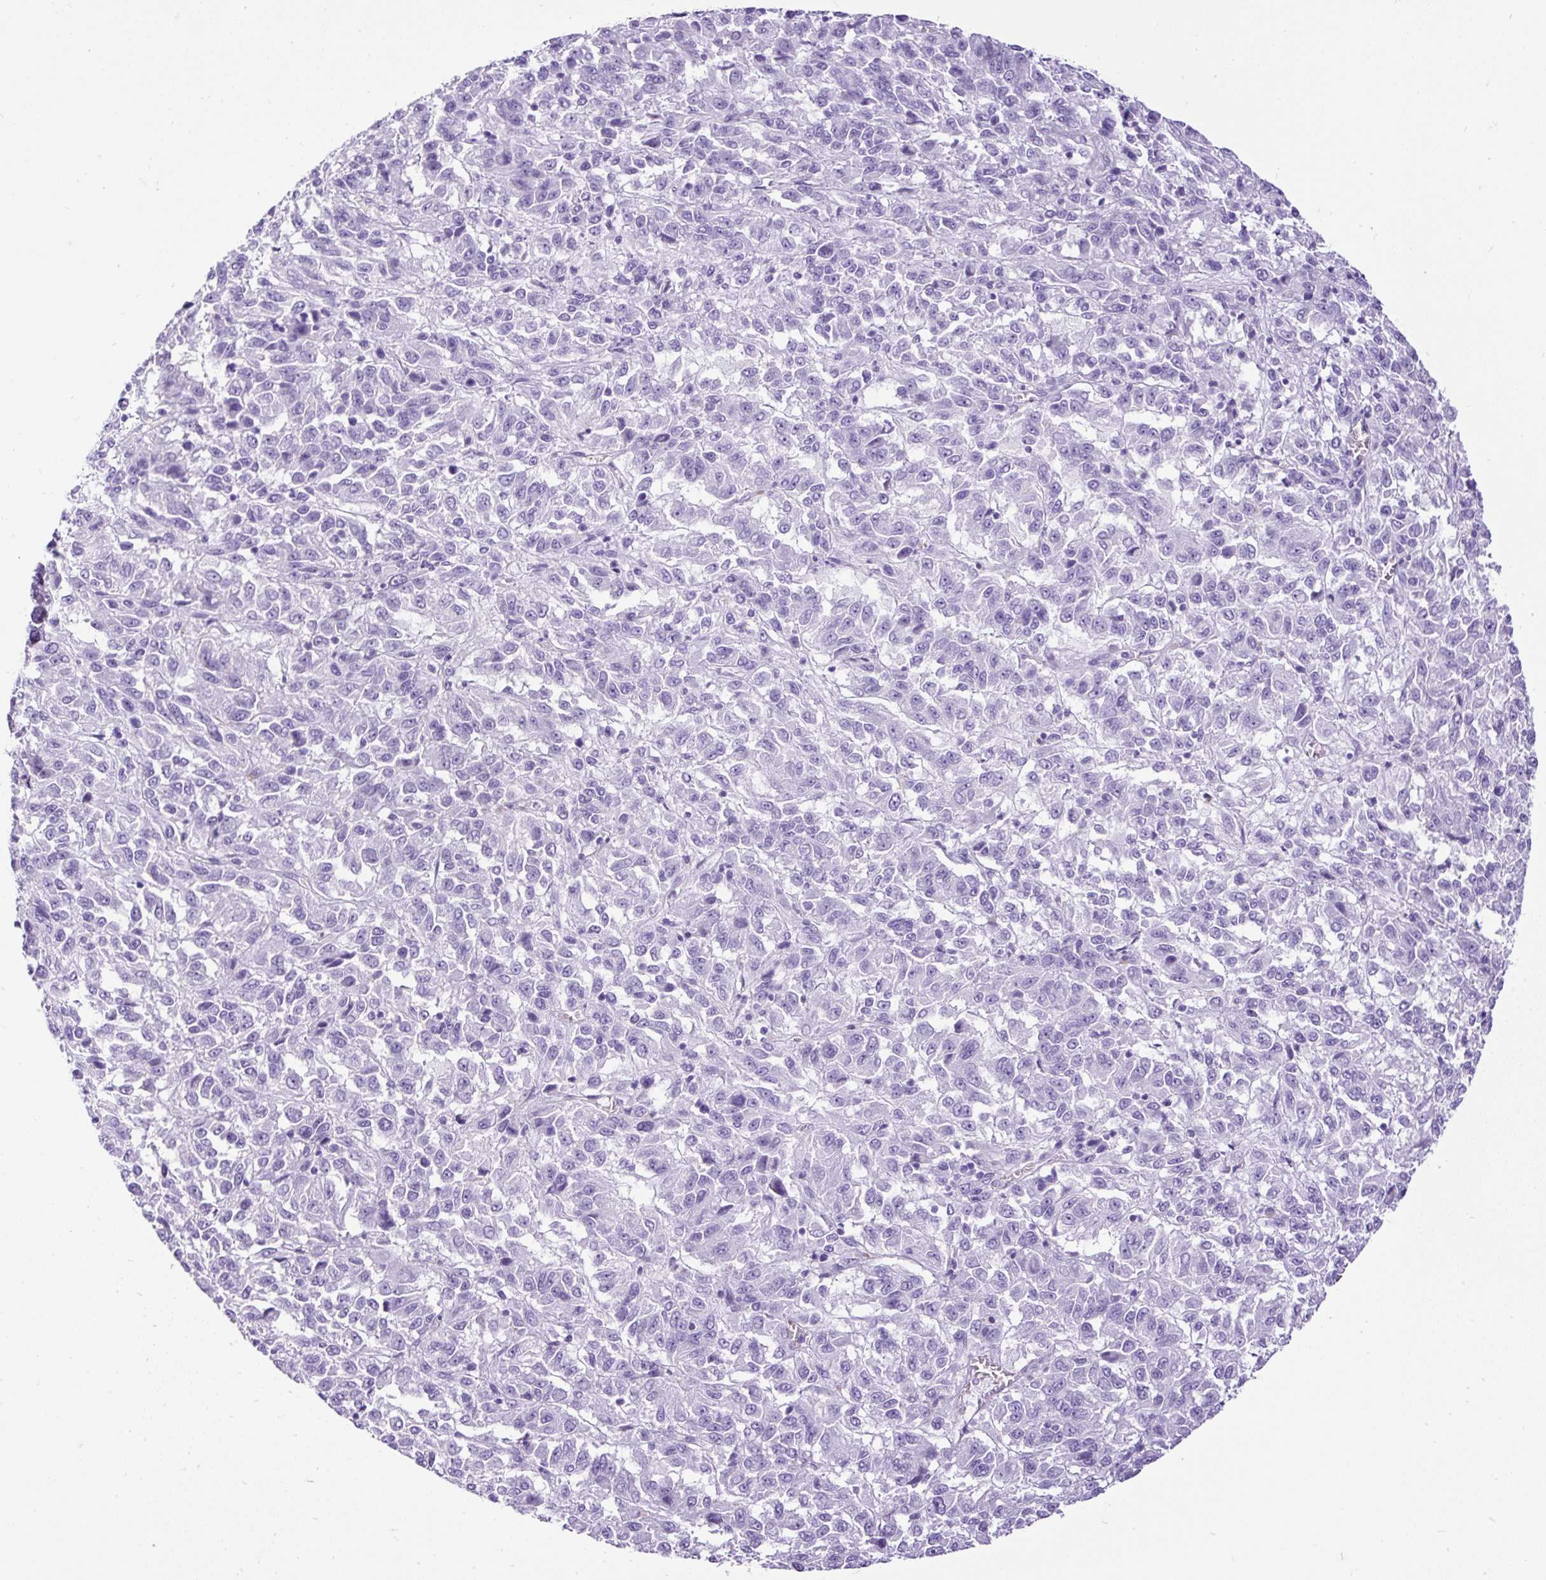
{"staining": {"intensity": "negative", "quantity": "none", "location": "none"}, "tissue": "melanoma", "cell_type": "Tumor cells", "image_type": "cancer", "snomed": [{"axis": "morphology", "description": "Malignant melanoma, Metastatic site"}, {"axis": "topography", "description": "Lung"}], "caption": "Immunohistochemistry (IHC) of human malignant melanoma (metastatic site) reveals no positivity in tumor cells.", "gene": "CEL", "patient": {"sex": "male", "age": 64}}